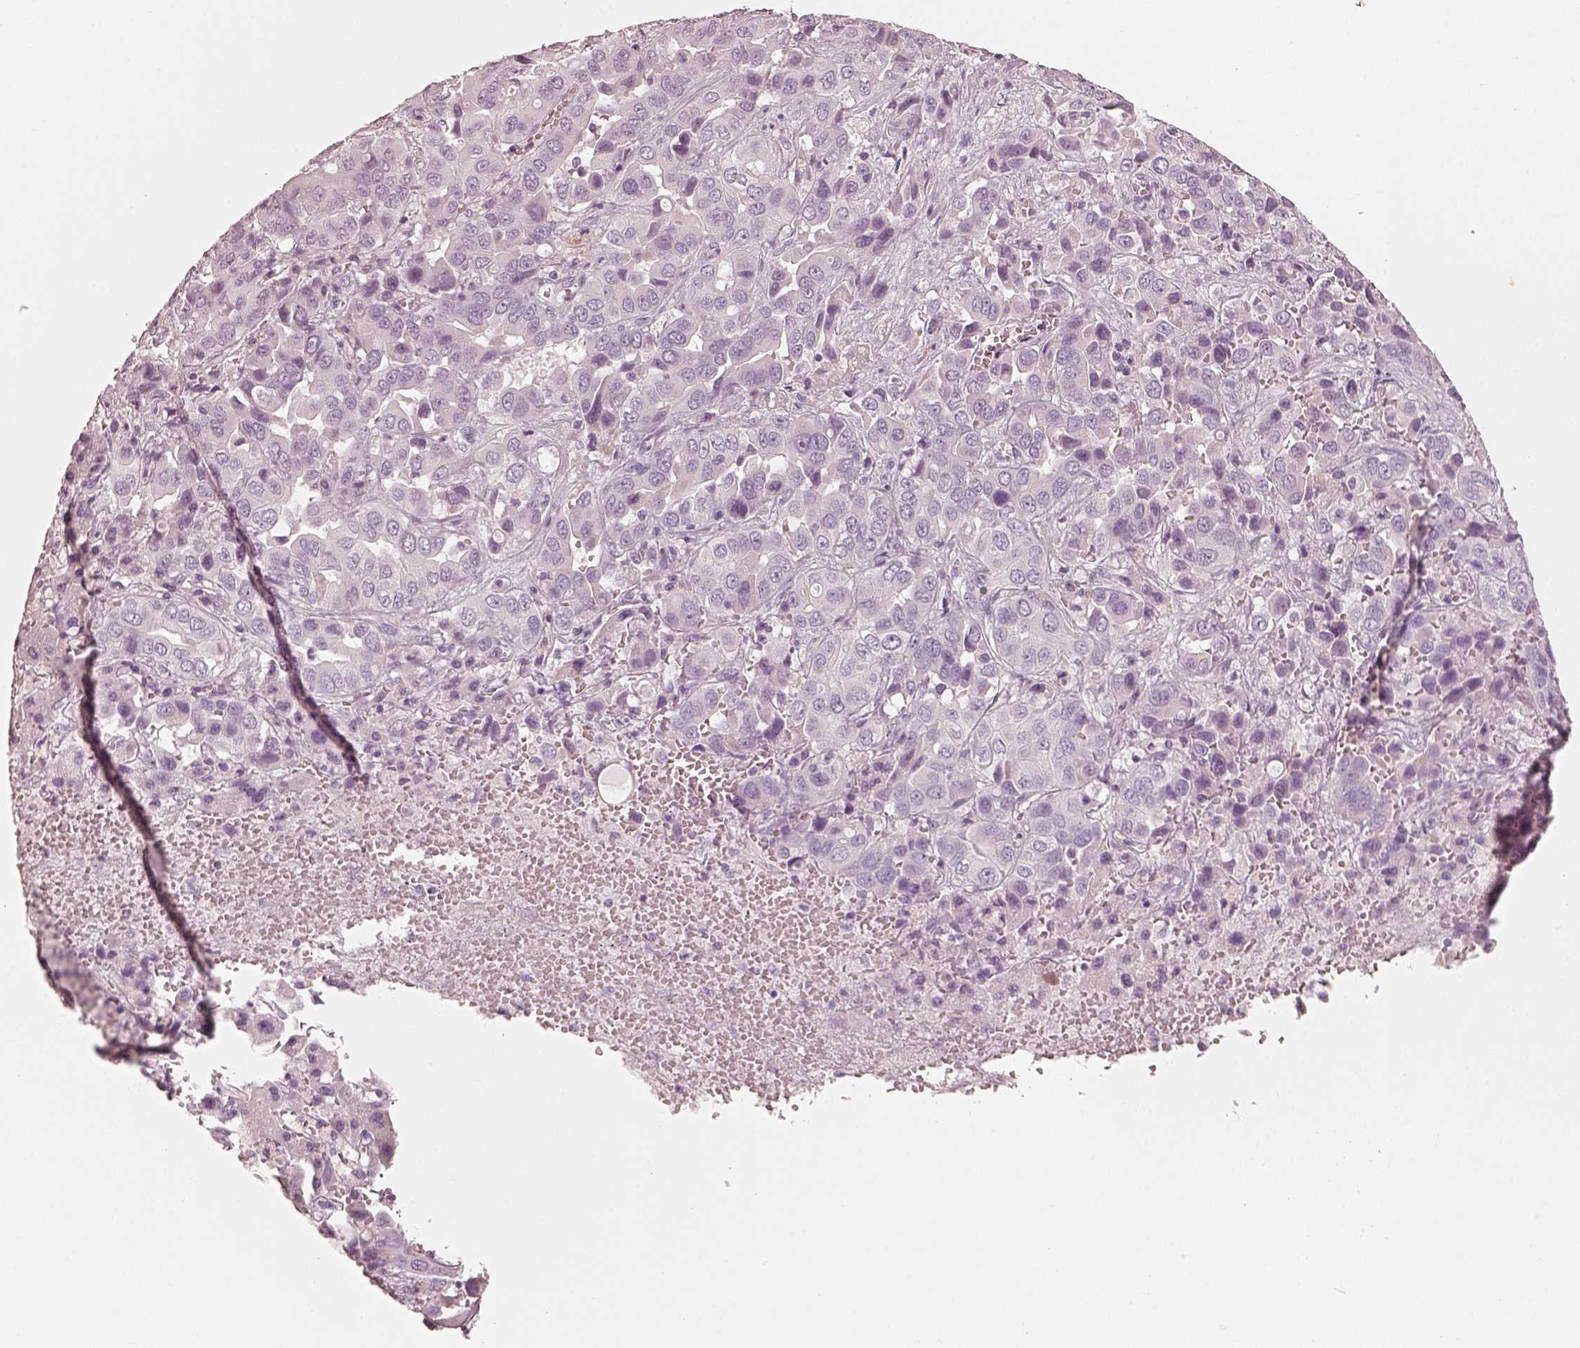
{"staining": {"intensity": "negative", "quantity": "none", "location": "none"}, "tissue": "liver cancer", "cell_type": "Tumor cells", "image_type": "cancer", "snomed": [{"axis": "morphology", "description": "Cholangiocarcinoma"}, {"axis": "topography", "description": "Liver"}], "caption": "This is a histopathology image of immunohistochemistry (IHC) staining of cholangiocarcinoma (liver), which shows no positivity in tumor cells.", "gene": "R3HDML", "patient": {"sex": "female", "age": 52}}